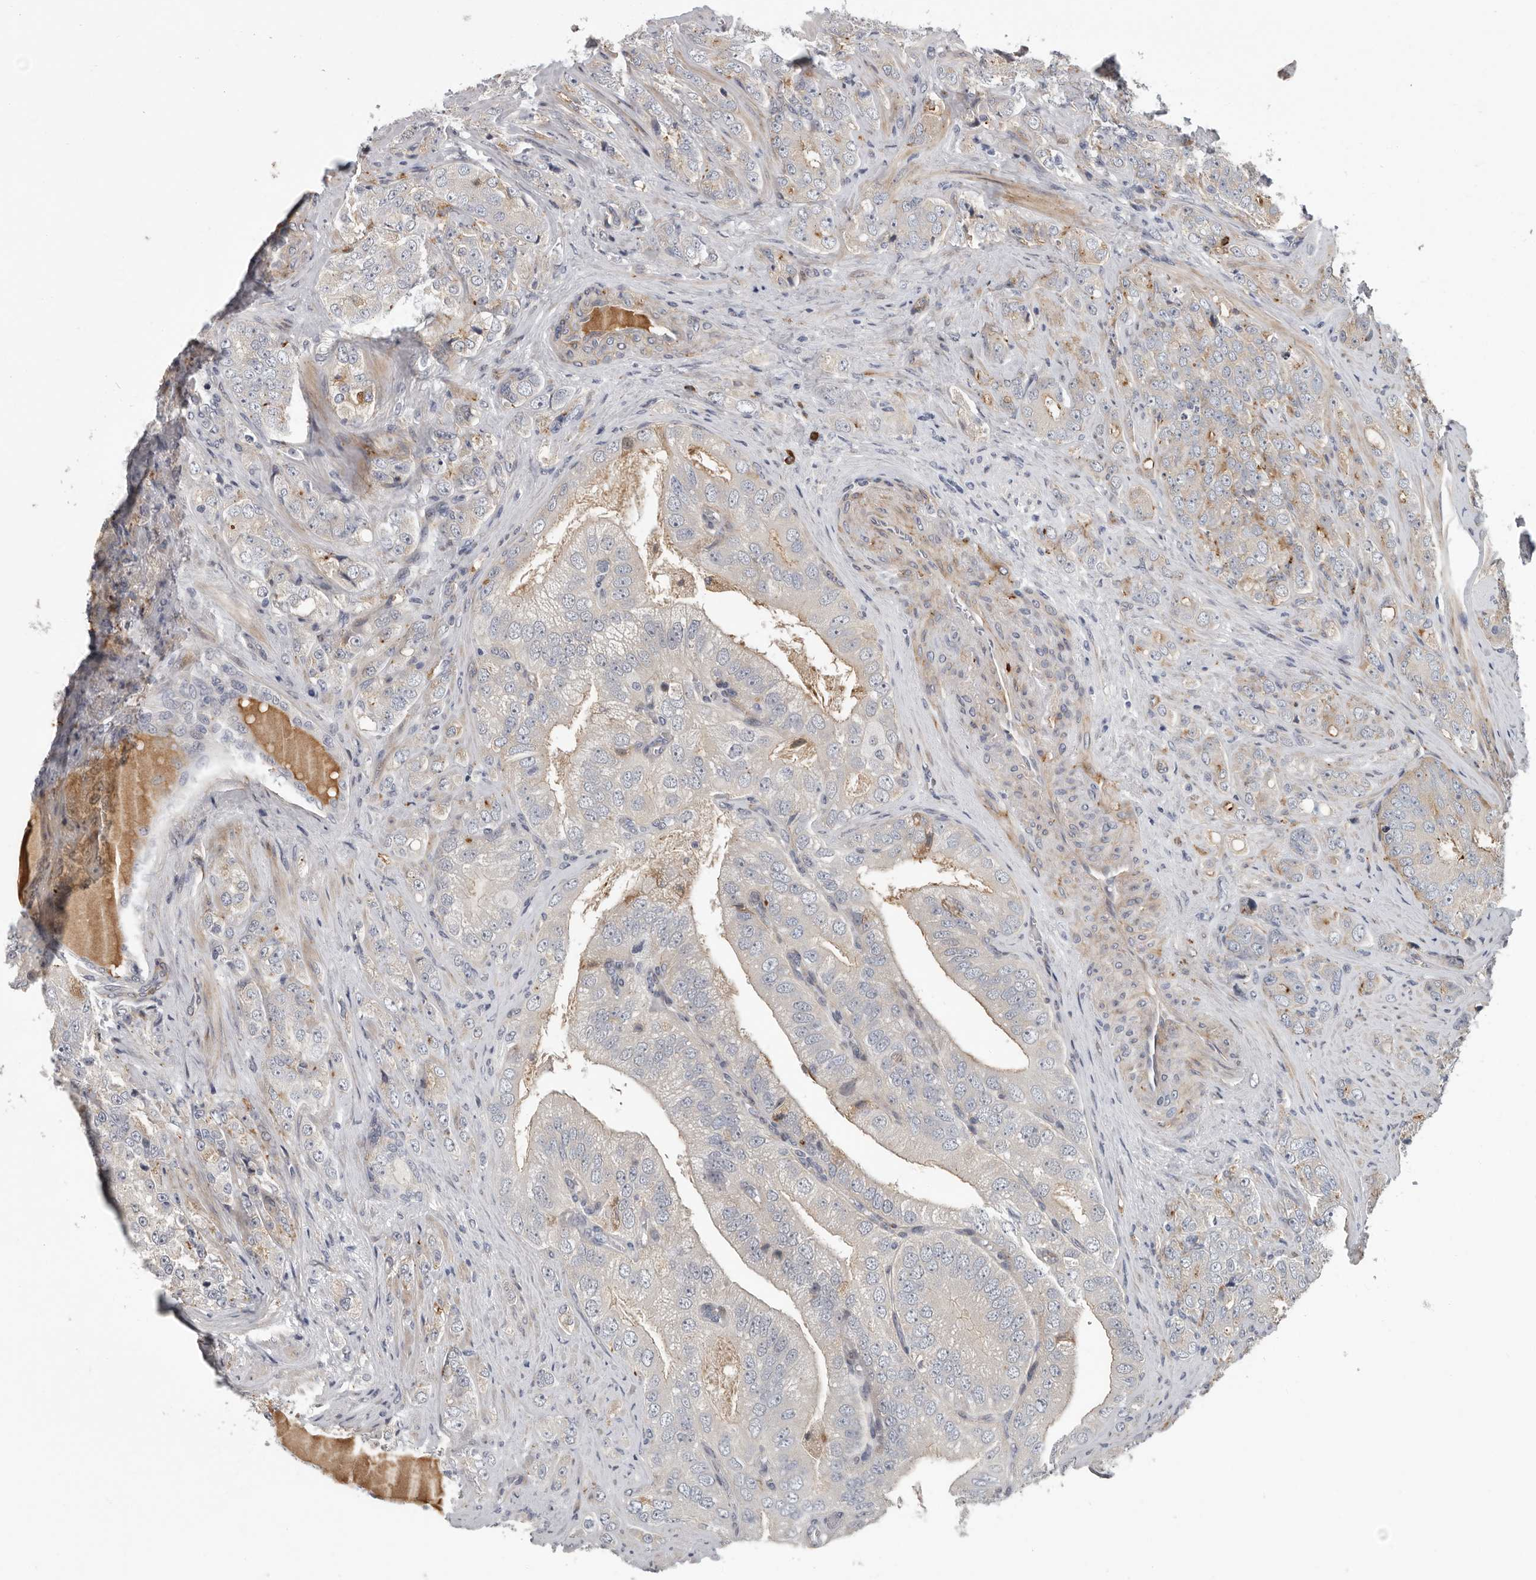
{"staining": {"intensity": "weak", "quantity": "<25%", "location": "cytoplasmic/membranous"}, "tissue": "prostate cancer", "cell_type": "Tumor cells", "image_type": "cancer", "snomed": [{"axis": "morphology", "description": "Adenocarcinoma, High grade"}, {"axis": "topography", "description": "Prostate"}], "caption": "DAB immunohistochemical staining of human adenocarcinoma (high-grade) (prostate) reveals no significant staining in tumor cells.", "gene": "ATXN3L", "patient": {"sex": "male", "age": 58}}